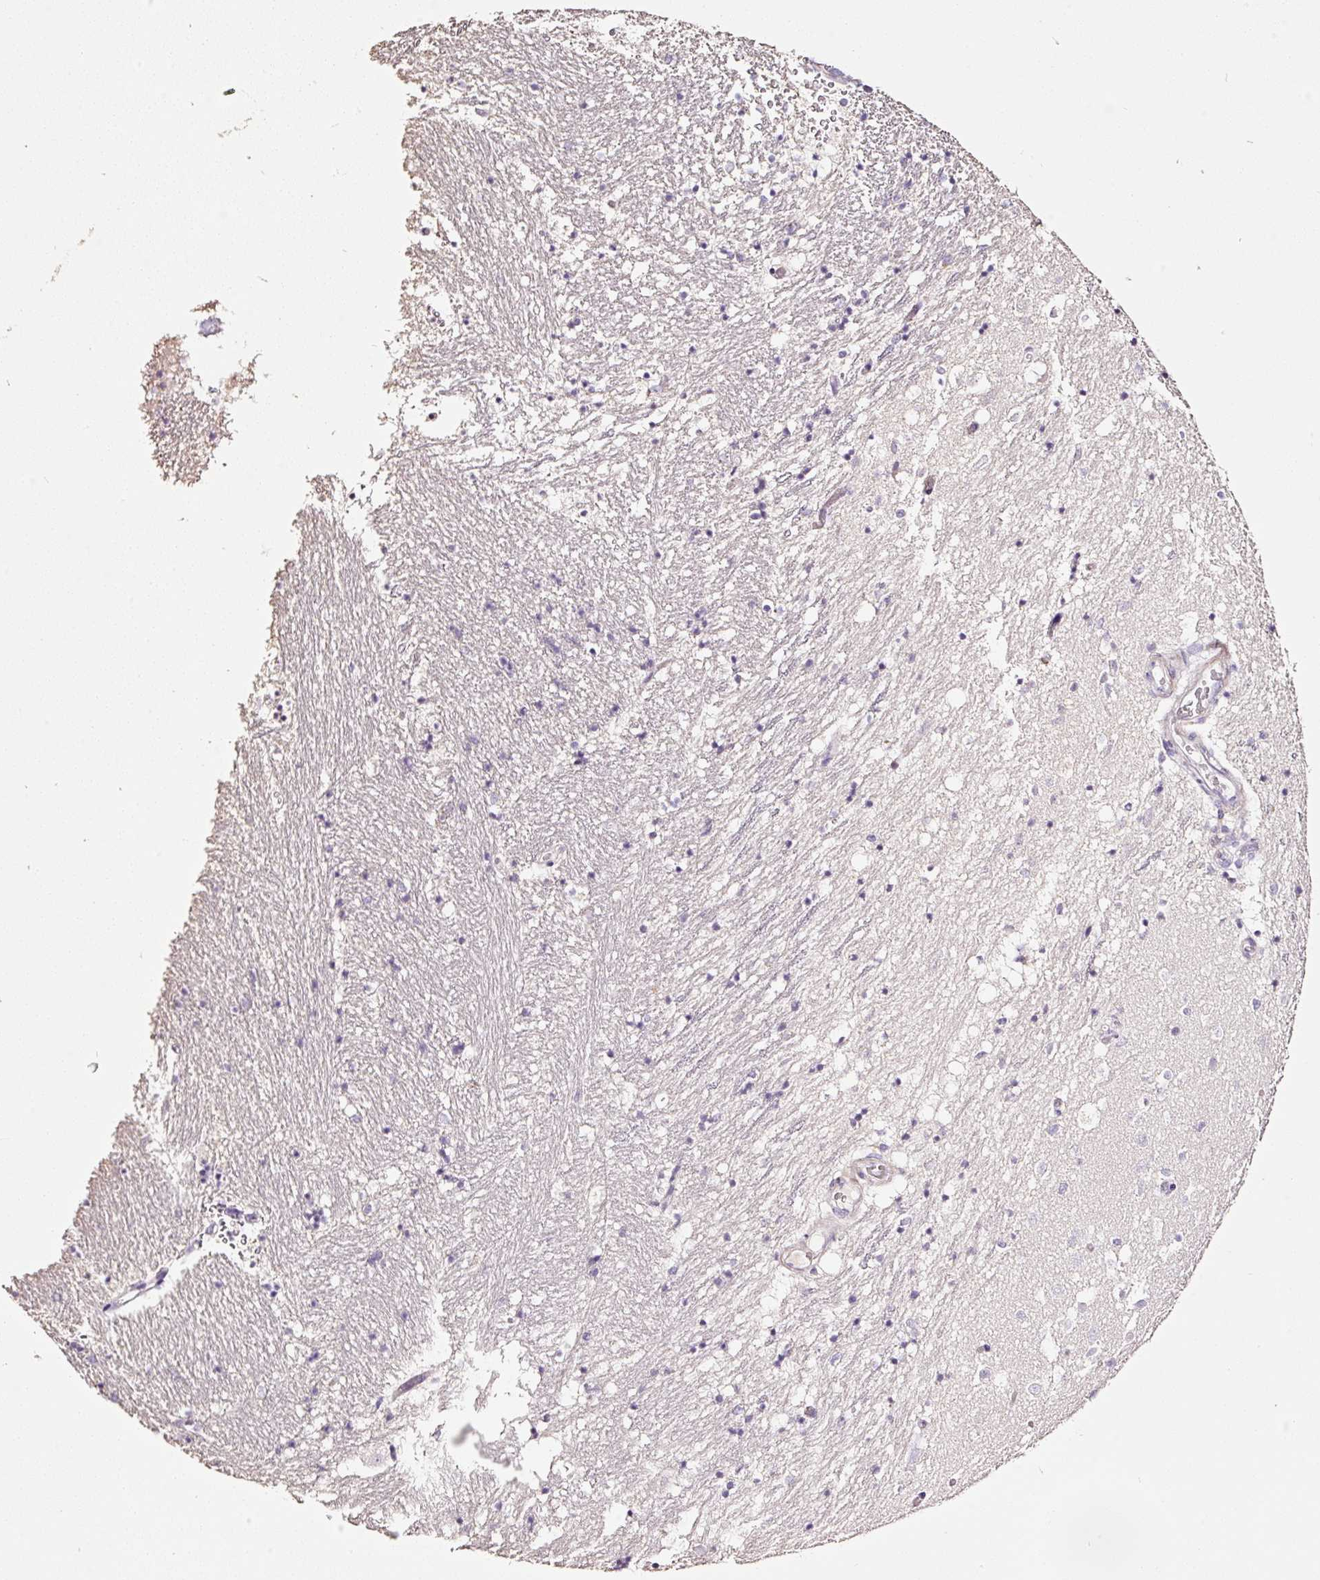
{"staining": {"intensity": "negative", "quantity": "none", "location": "none"}, "tissue": "caudate", "cell_type": "Glial cells", "image_type": "normal", "snomed": [{"axis": "morphology", "description": "Normal tissue, NOS"}, {"axis": "topography", "description": "Lateral ventricle wall"}], "caption": "The histopathology image displays no significant staining in glial cells of caudate. Nuclei are stained in blue.", "gene": "CYB561A3", "patient": {"sex": "male", "age": 58}}